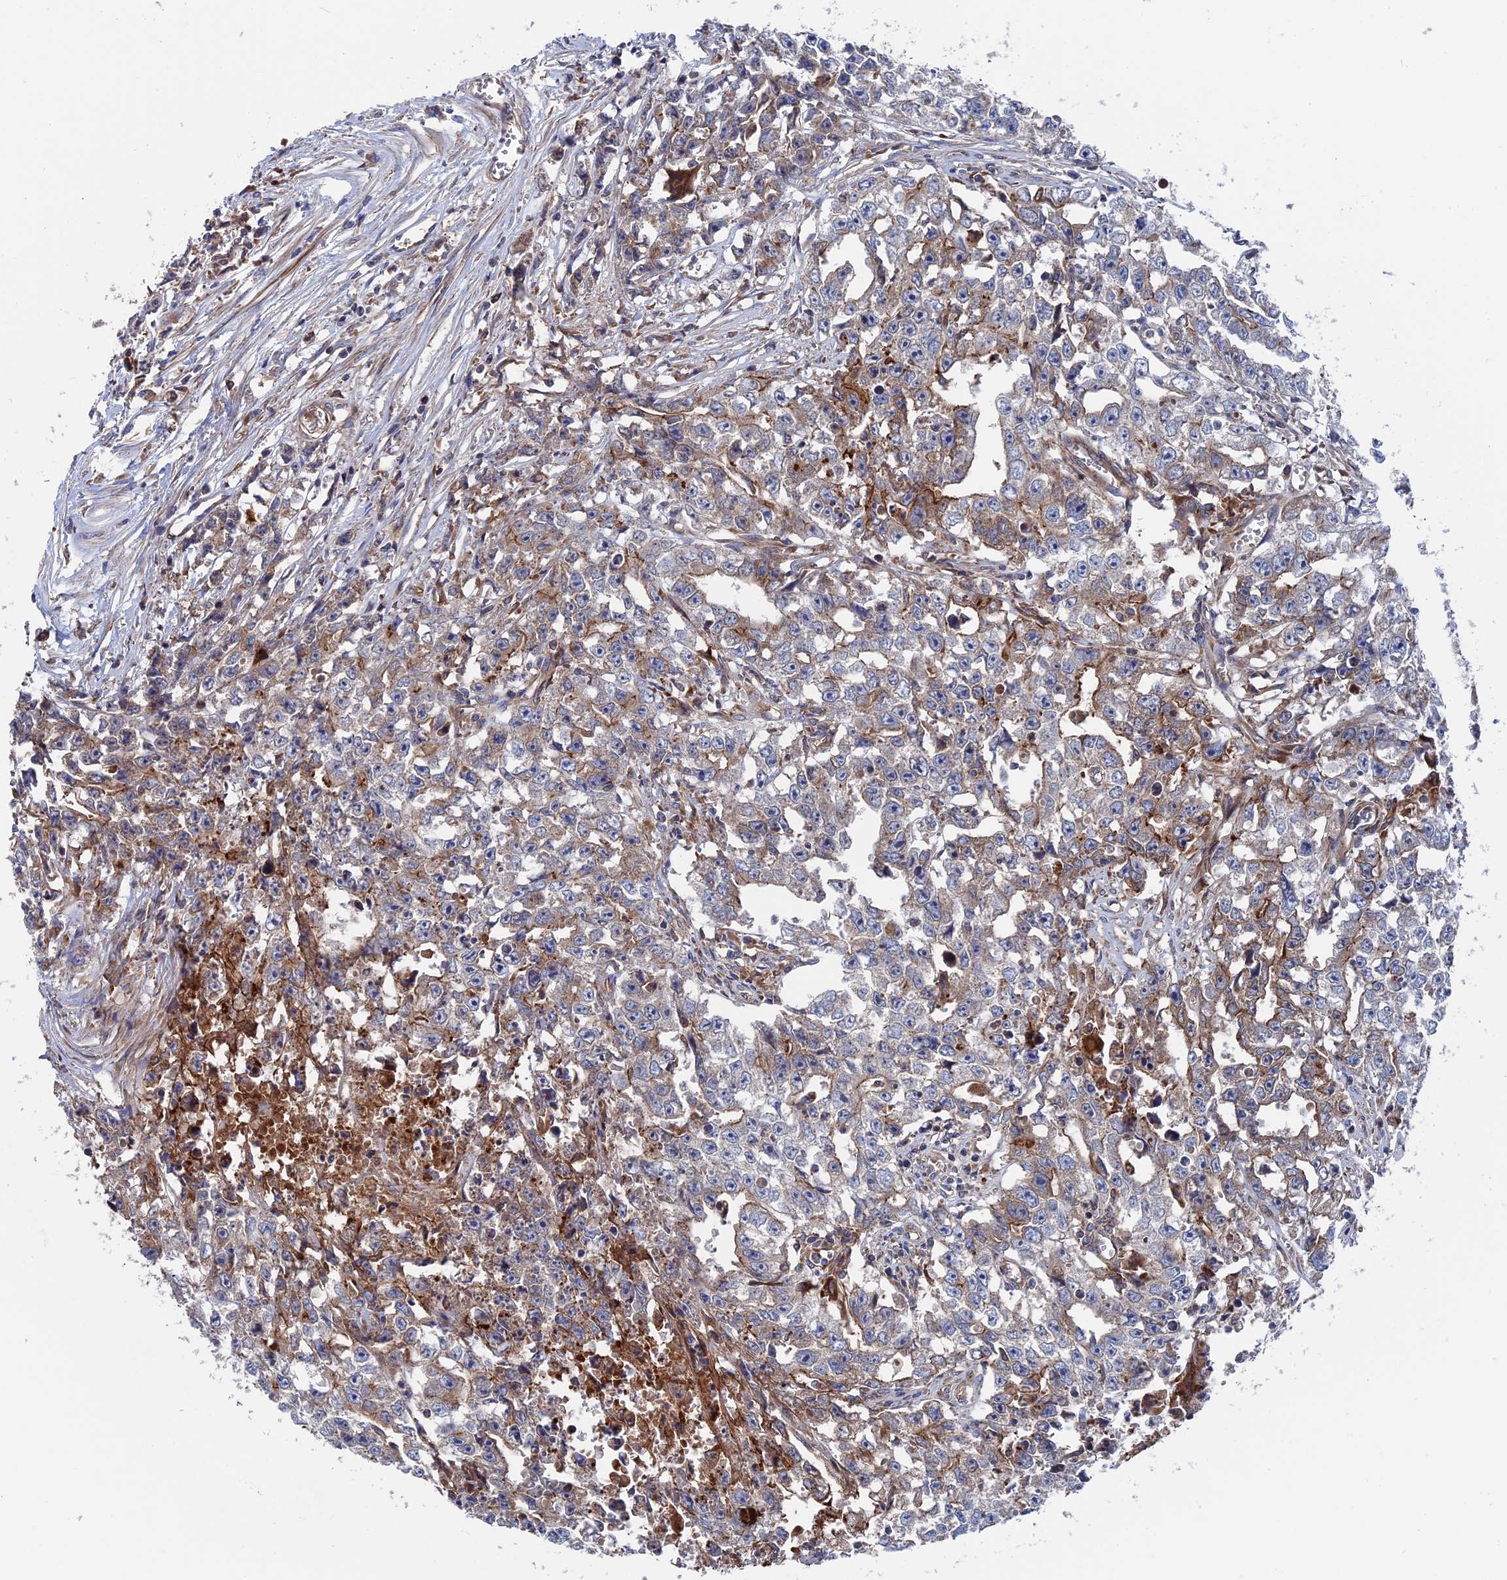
{"staining": {"intensity": "moderate", "quantity": "<25%", "location": "cytoplasmic/membranous"}, "tissue": "testis cancer", "cell_type": "Tumor cells", "image_type": "cancer", "snomed": [{"axis": "morphology", "description": "Seminoma, NOS"}, {"axis": "morphology", "description": "Carcinoma, Embryonal, NOS"}, {"axis": "topography", "description": "Testis"}], "caption": "Seminoma (testis) stained with a protein marker displays moderate staining in tumor cells.", "gene": "DNAJC3", "patient": {"sex": "male", "age": 43}}